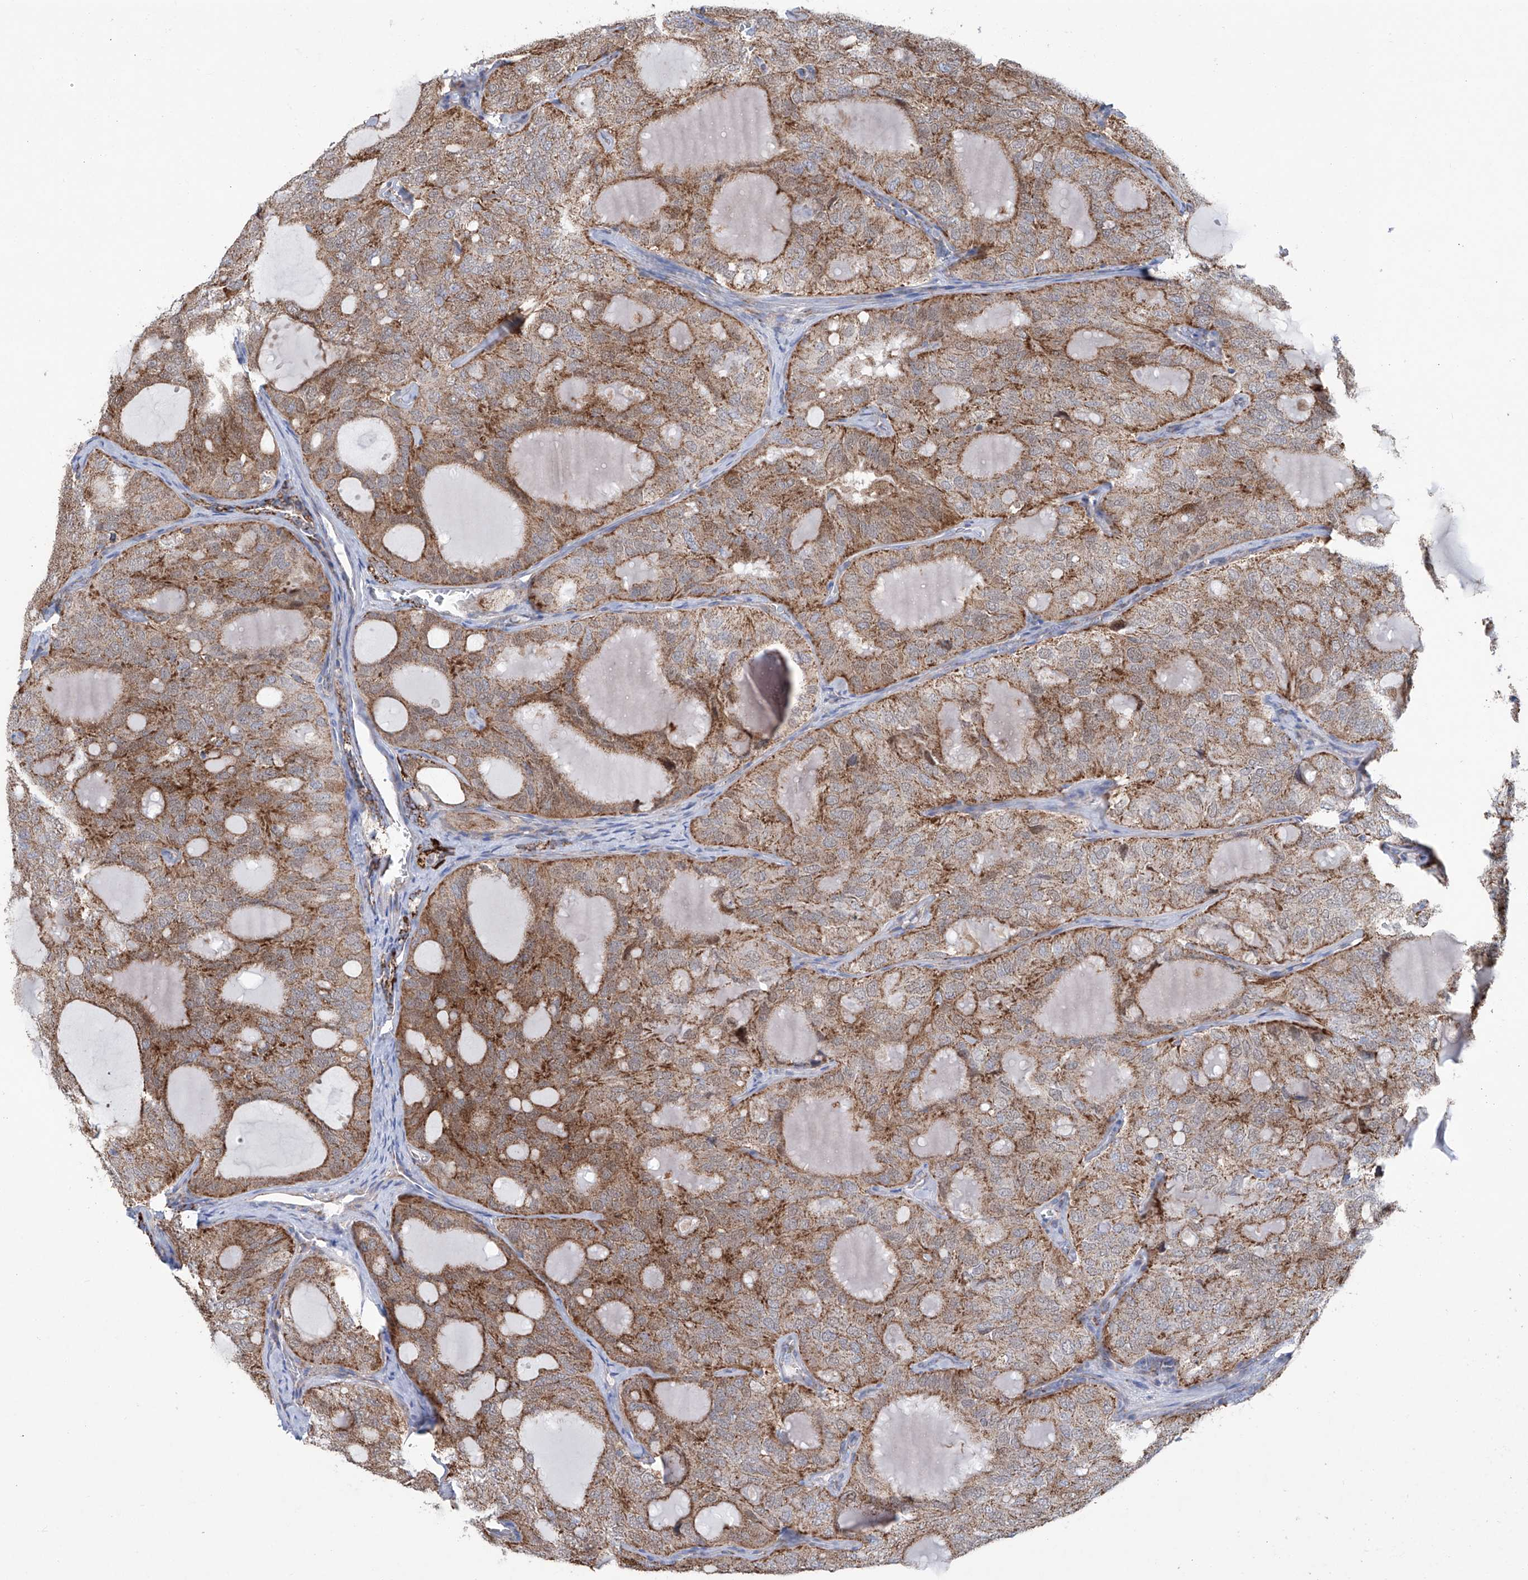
{"staining": {"intensity": "moderate", "quantity": ">75%", "location": "cytoplasmic/membranous"}, "tissue": "thyroid cancer", "cell_type": "Tumor cells", "image_type": "cancer", "snomed": [{"axis": "morphology", "description": "Follicular adenoma carcinoma, NOS"}, {"axis": "topography", "description": "Thyroid gland"}], "caption": "Thyroid cancer (follicular adenoma carcinoma) tissue shows moderate cytoplasmic/membranous positivity in approximately >75% of tumor cells, visualized by immunohistochemistry.", "gene": "ALDH6A1", "patient": {"sex": "male", "age": 75}}